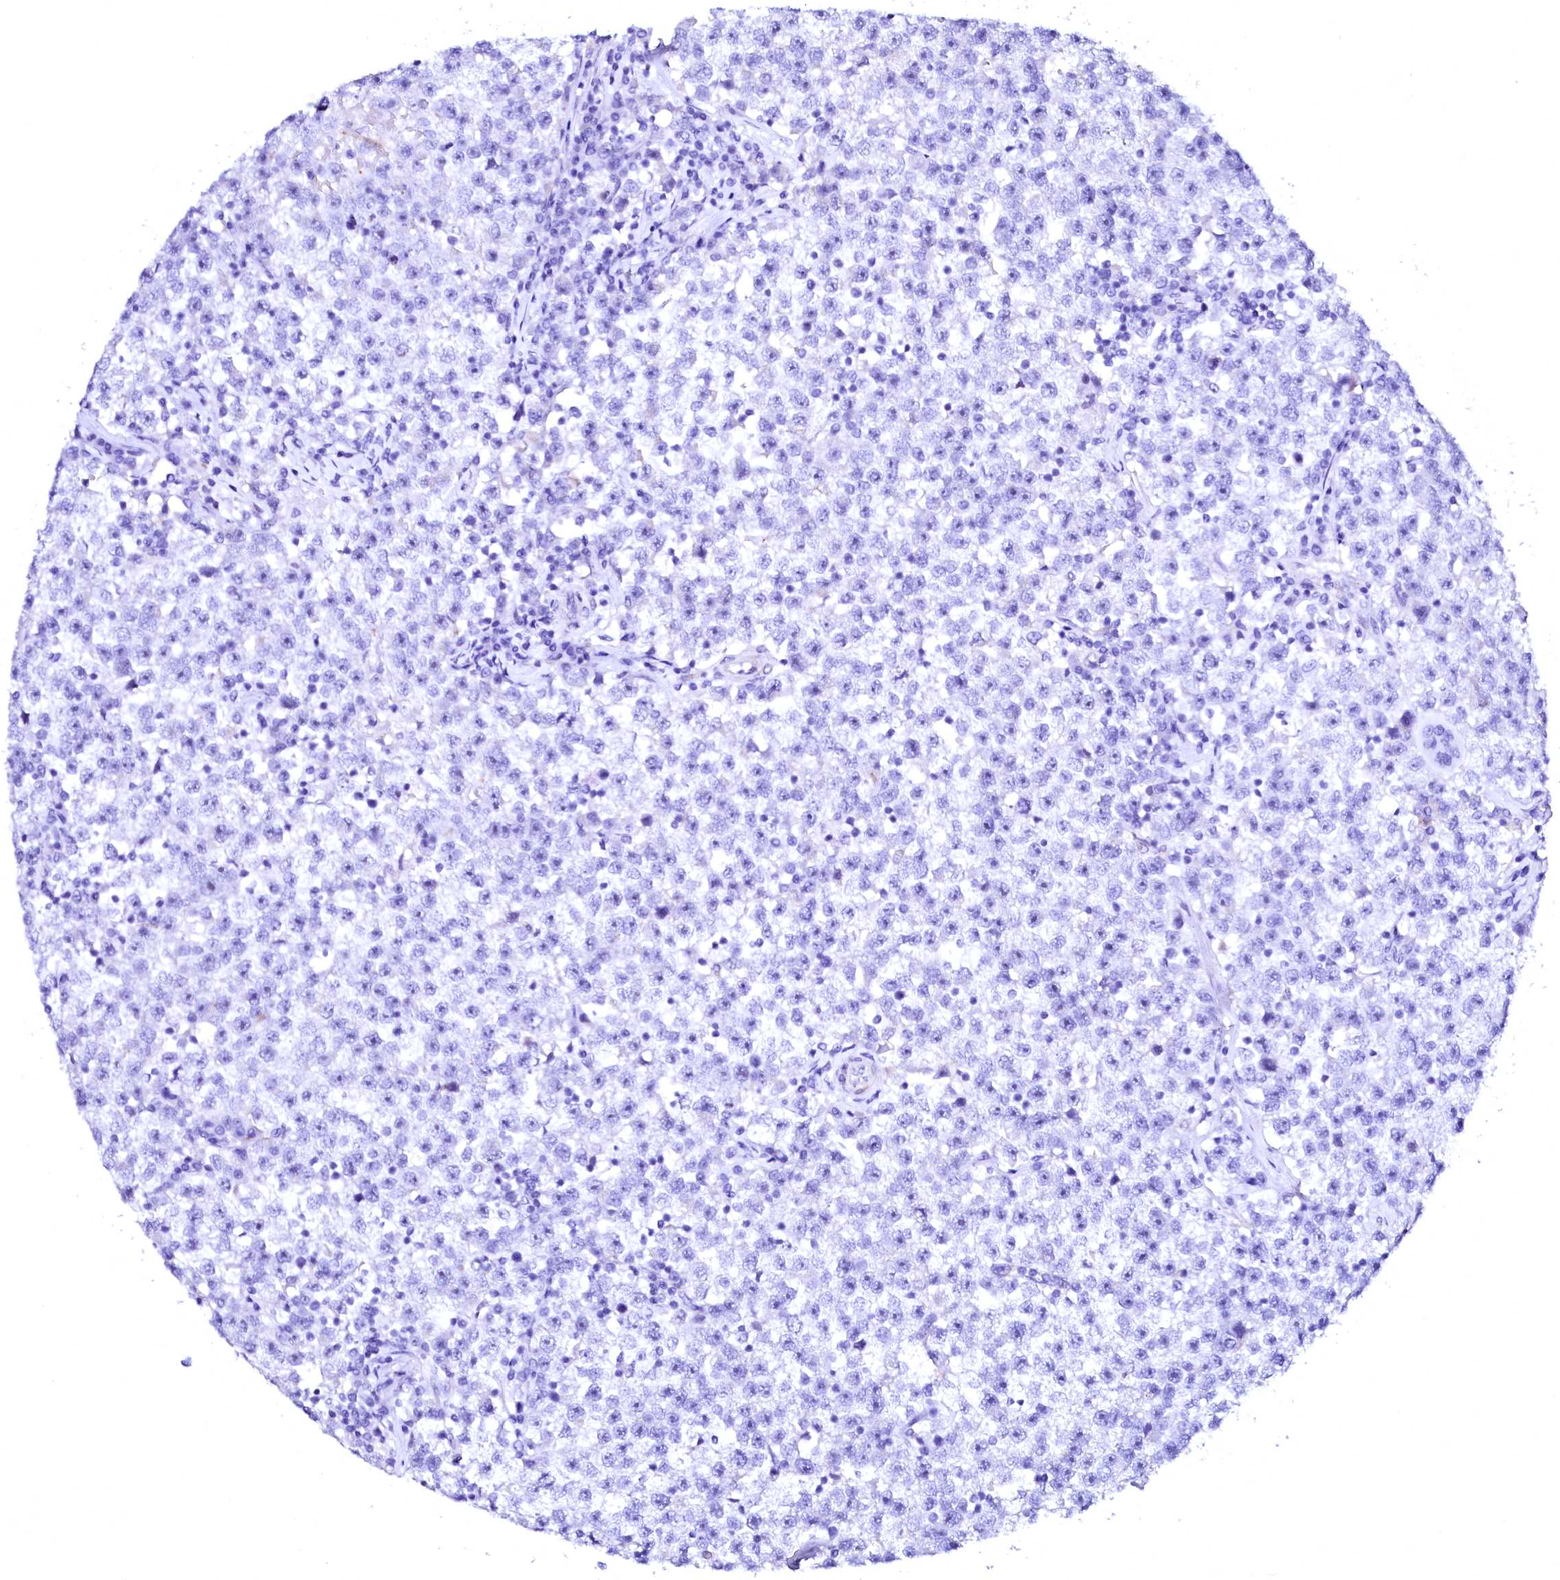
{"staining": {"intensity": "negative", "quantity": "none", "location": "none"}, "tissue": "testis cancer", "cell_type": "Tumor cells", "image_type": "cancer", "snomed": [{"axis": "morphology", "description": "Seminoma, NOS"}, {"axis": "topography", "description": "Testis"}], "caption": "Micrograph shows no significant protein positivity in tumor cells of testis cancer.", "gene": "SFR1", "patient": {"sex": "male", "age": 22}}